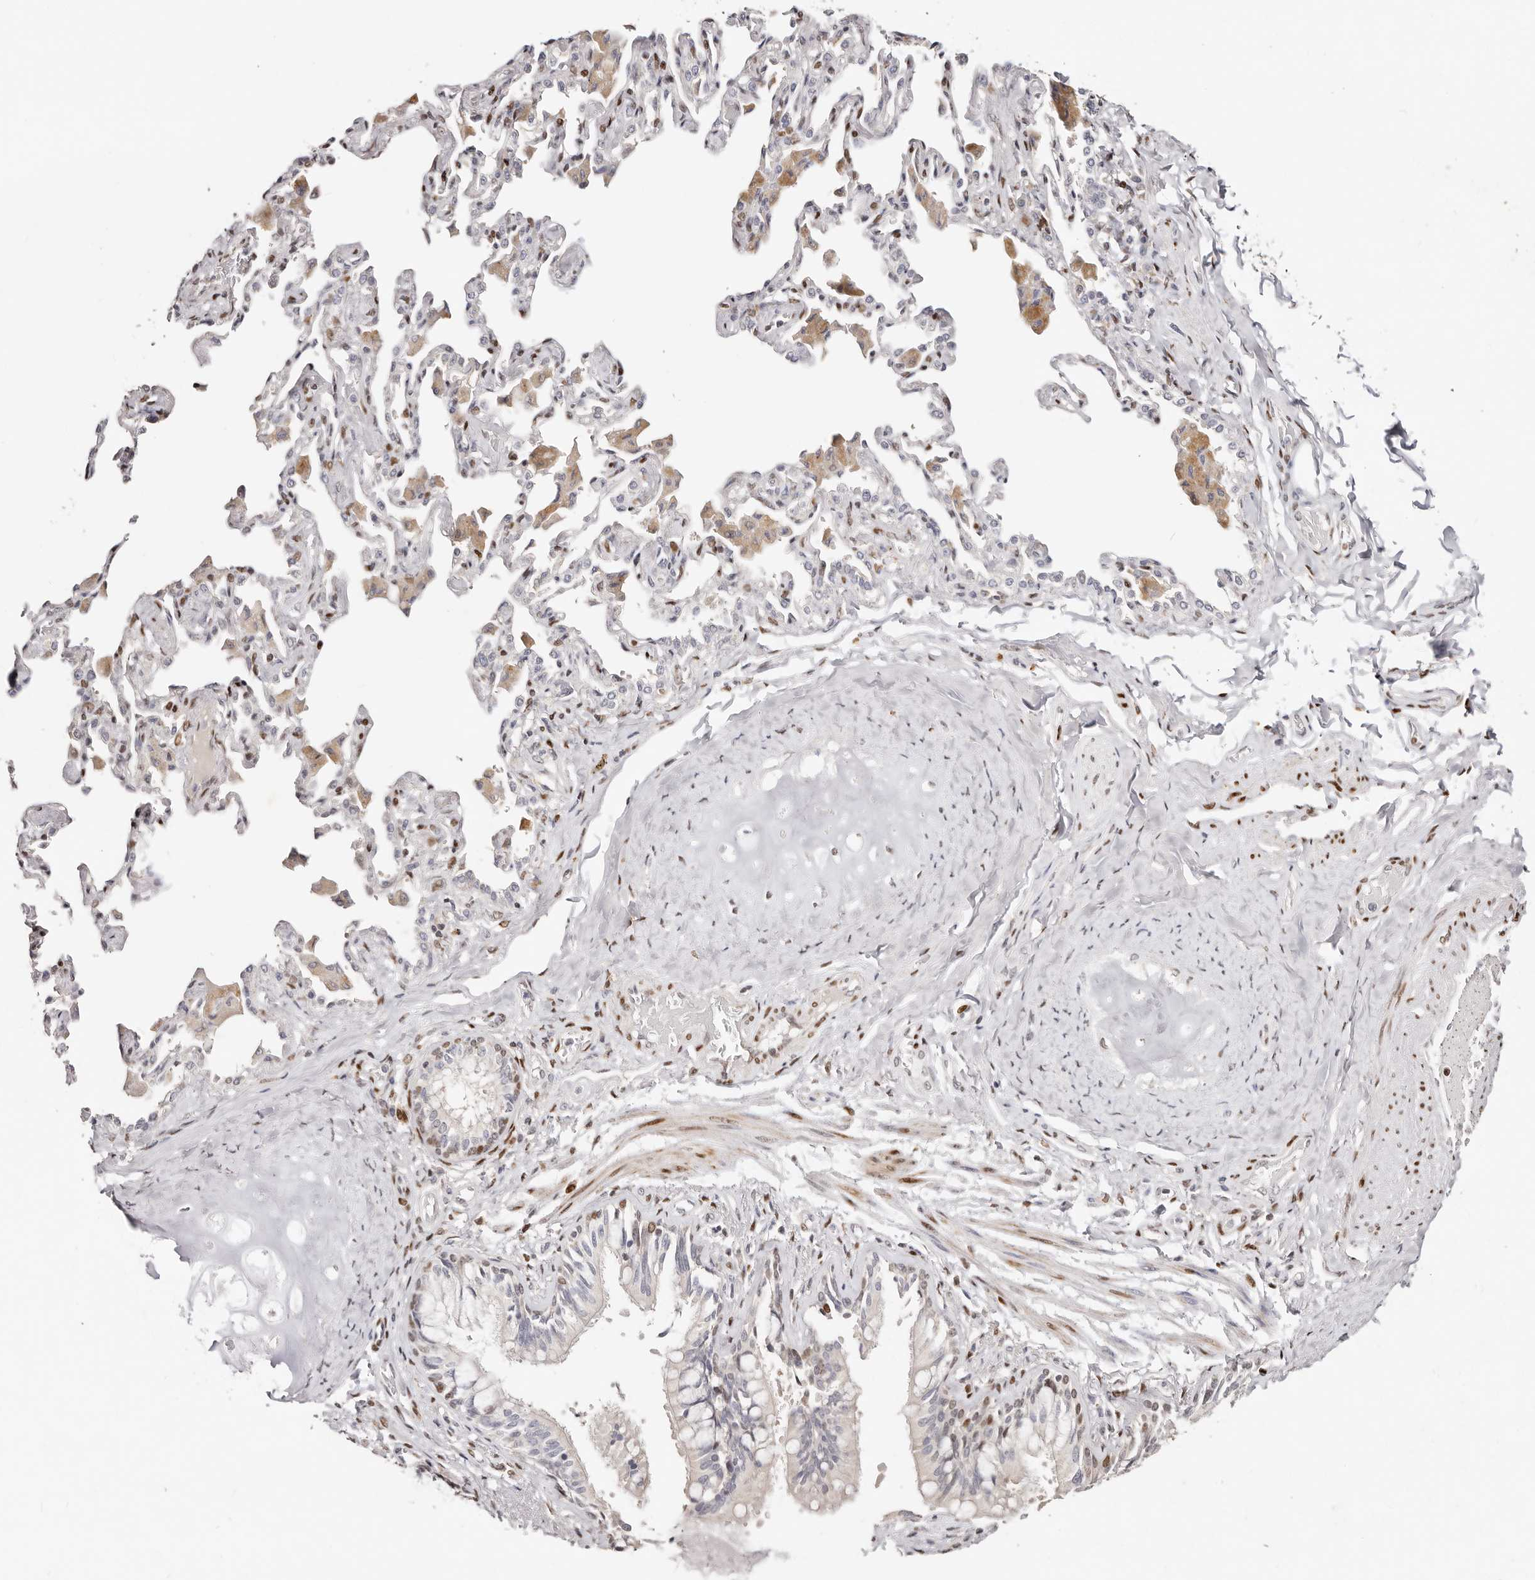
{"staining": {"intensity": "moderate", "quantity": "25%-75%", "location": "nuclear"}, "tissue": "bronchus", "cell_type": "Respiratory epithelial cells", "image_type": "normal", "snomed": [{"axis": "morphology", "description": "Normal tissue, NOS"}, {"axis": "morphology", "description": "Inflammation, NOS"}, {"axis": "topography", "description": "Lung"}], "caption": "Respiratory epithelial cells show moderate nuclear positivity in about 25%-75% of cells in benign bronchus. The staining is performed using DAB brown chromogen to label protein expression. The nuclei are counter-stained blue using hematoxylin.", "gene": "IQGAP3", "patient": {"sex": "female", "age": 46}}